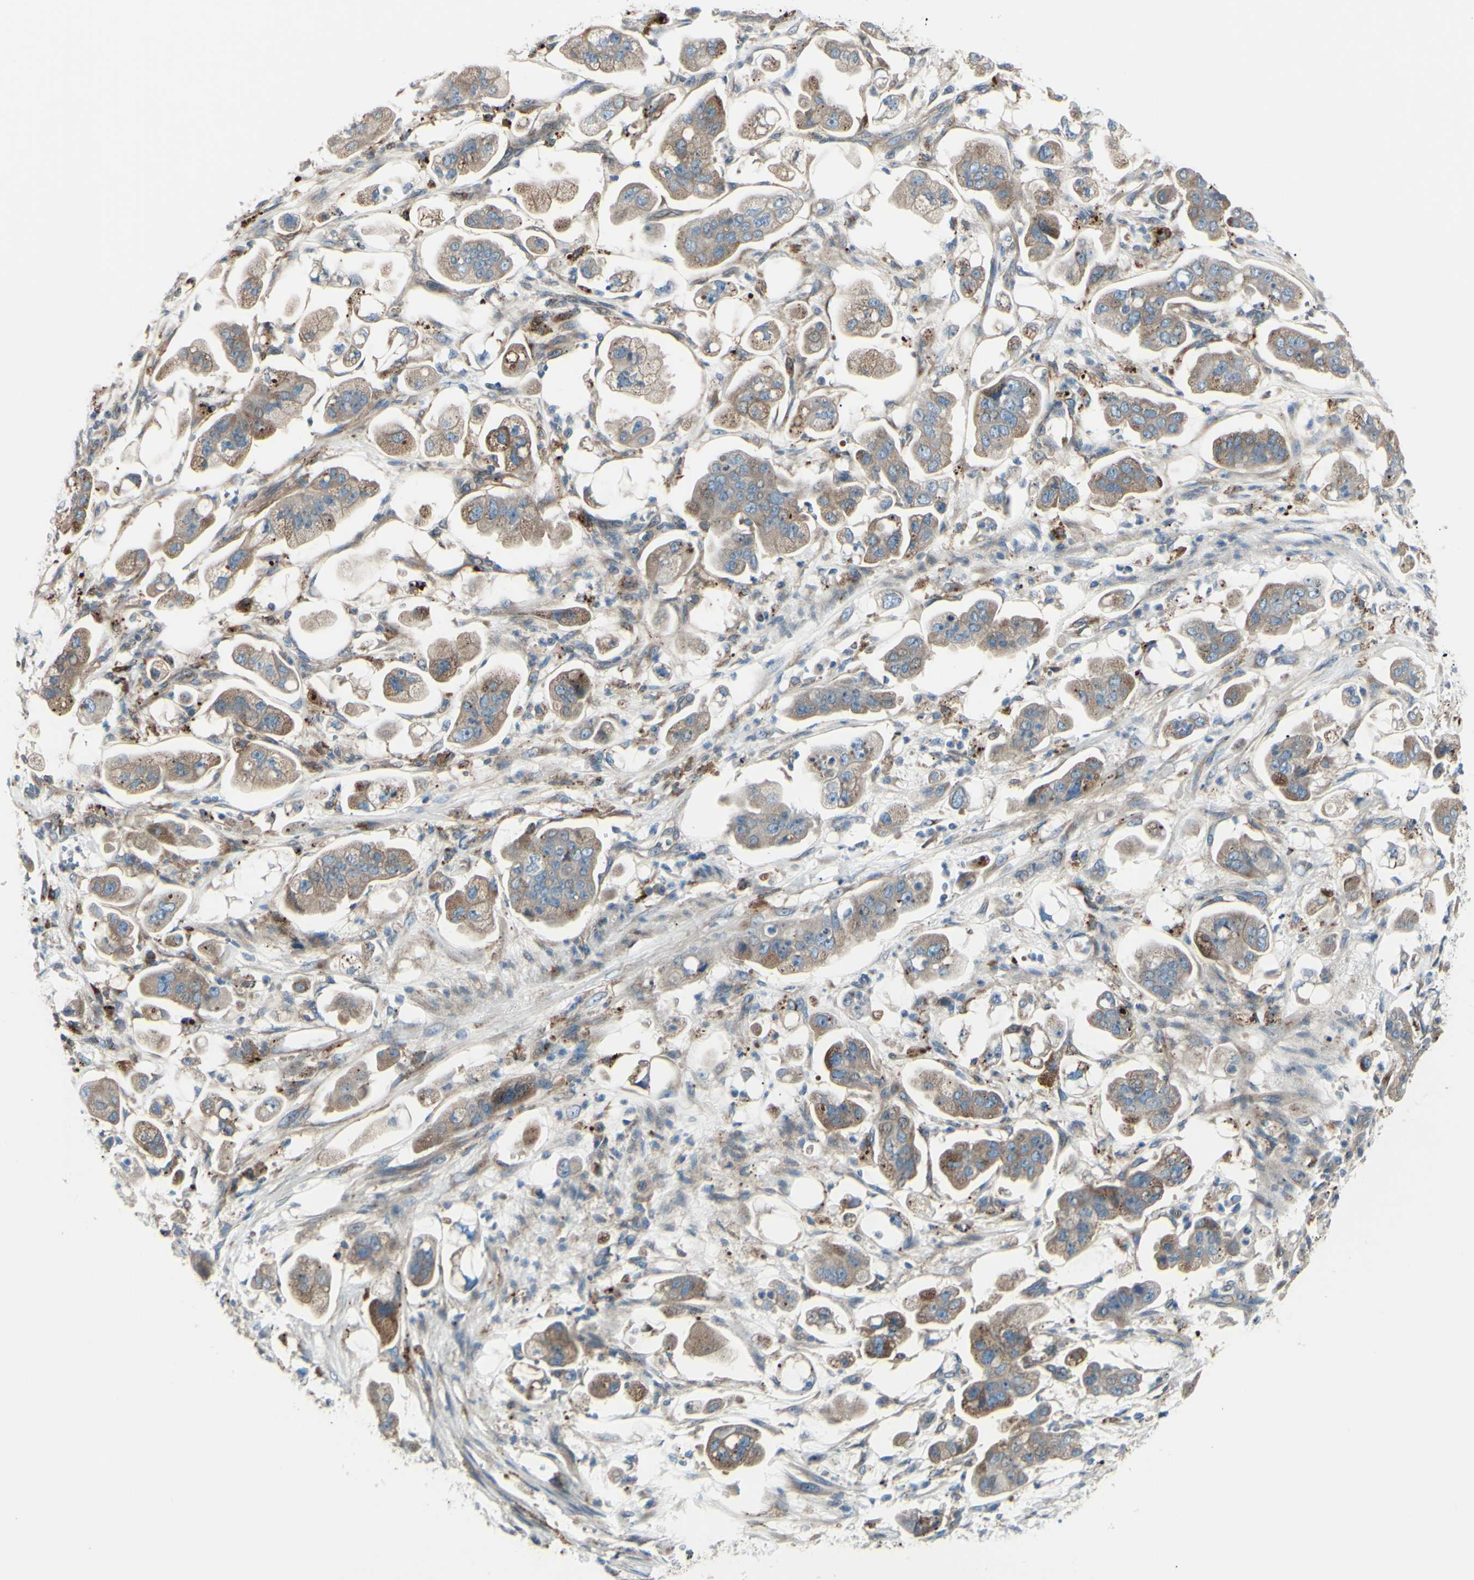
{"staining": {"intensity": "moderate", "quantity": ">75%", "location": "cytoplasmic/membranous"}, "tissue": "stomach cancer", "cell_type": "Tumor cells", "image_type": "cancer", "snomed": [{"axis": "morphology", "description": "Adenocarcinoma, NOS"}, {"axis": "topography", "description": "Stomach"}], "caption": "The histopathology image demonstrates immunohistochemical staining of stomach cancer (adenocarcinoma). There is moderate cytoplasmic/membranous expression is appreciated in about >75% of tumor cells.", "gene": "PCDHGA2", "patient": {"sex": "male", "age": 62}}